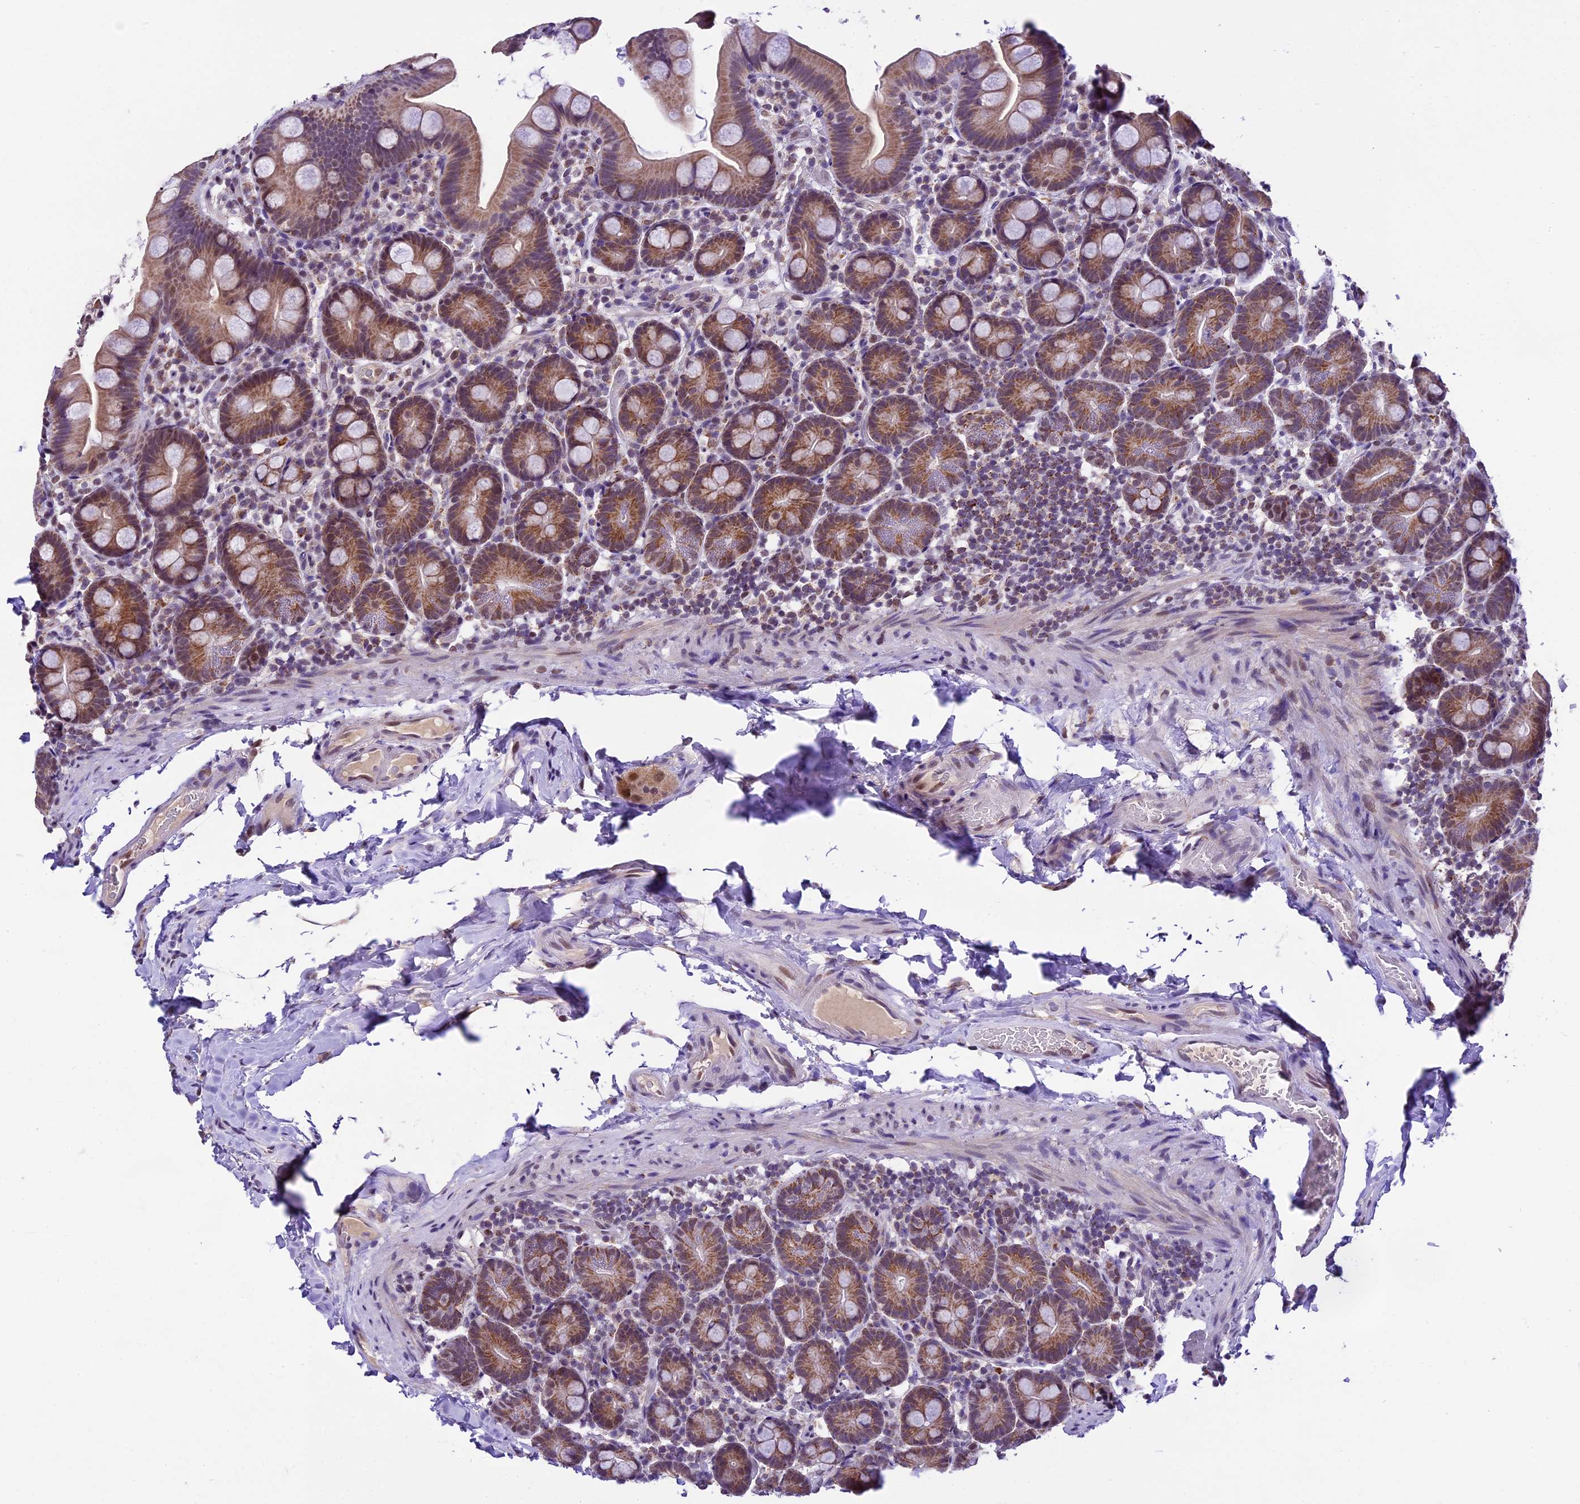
{"staining": {"intensity": "moderate", "quantity": ">75%", "location": "cytoplasmic/membranous"}, "tissue": "small intestine", "cell_type": "Glandular cells", "image_type": "normal", "snomed": [{"axis": "morphology", "description": "Normal tissue, NOS"}, {"axis": "topography", "description": "Small intestine"}], "caption": "An image of human small intestine stained for a protein displays moderate cytoplasmic/membranous brown staining in glandular cells.", "gene": "CARS2", "patient": {"sex": "female", "age": 68}}